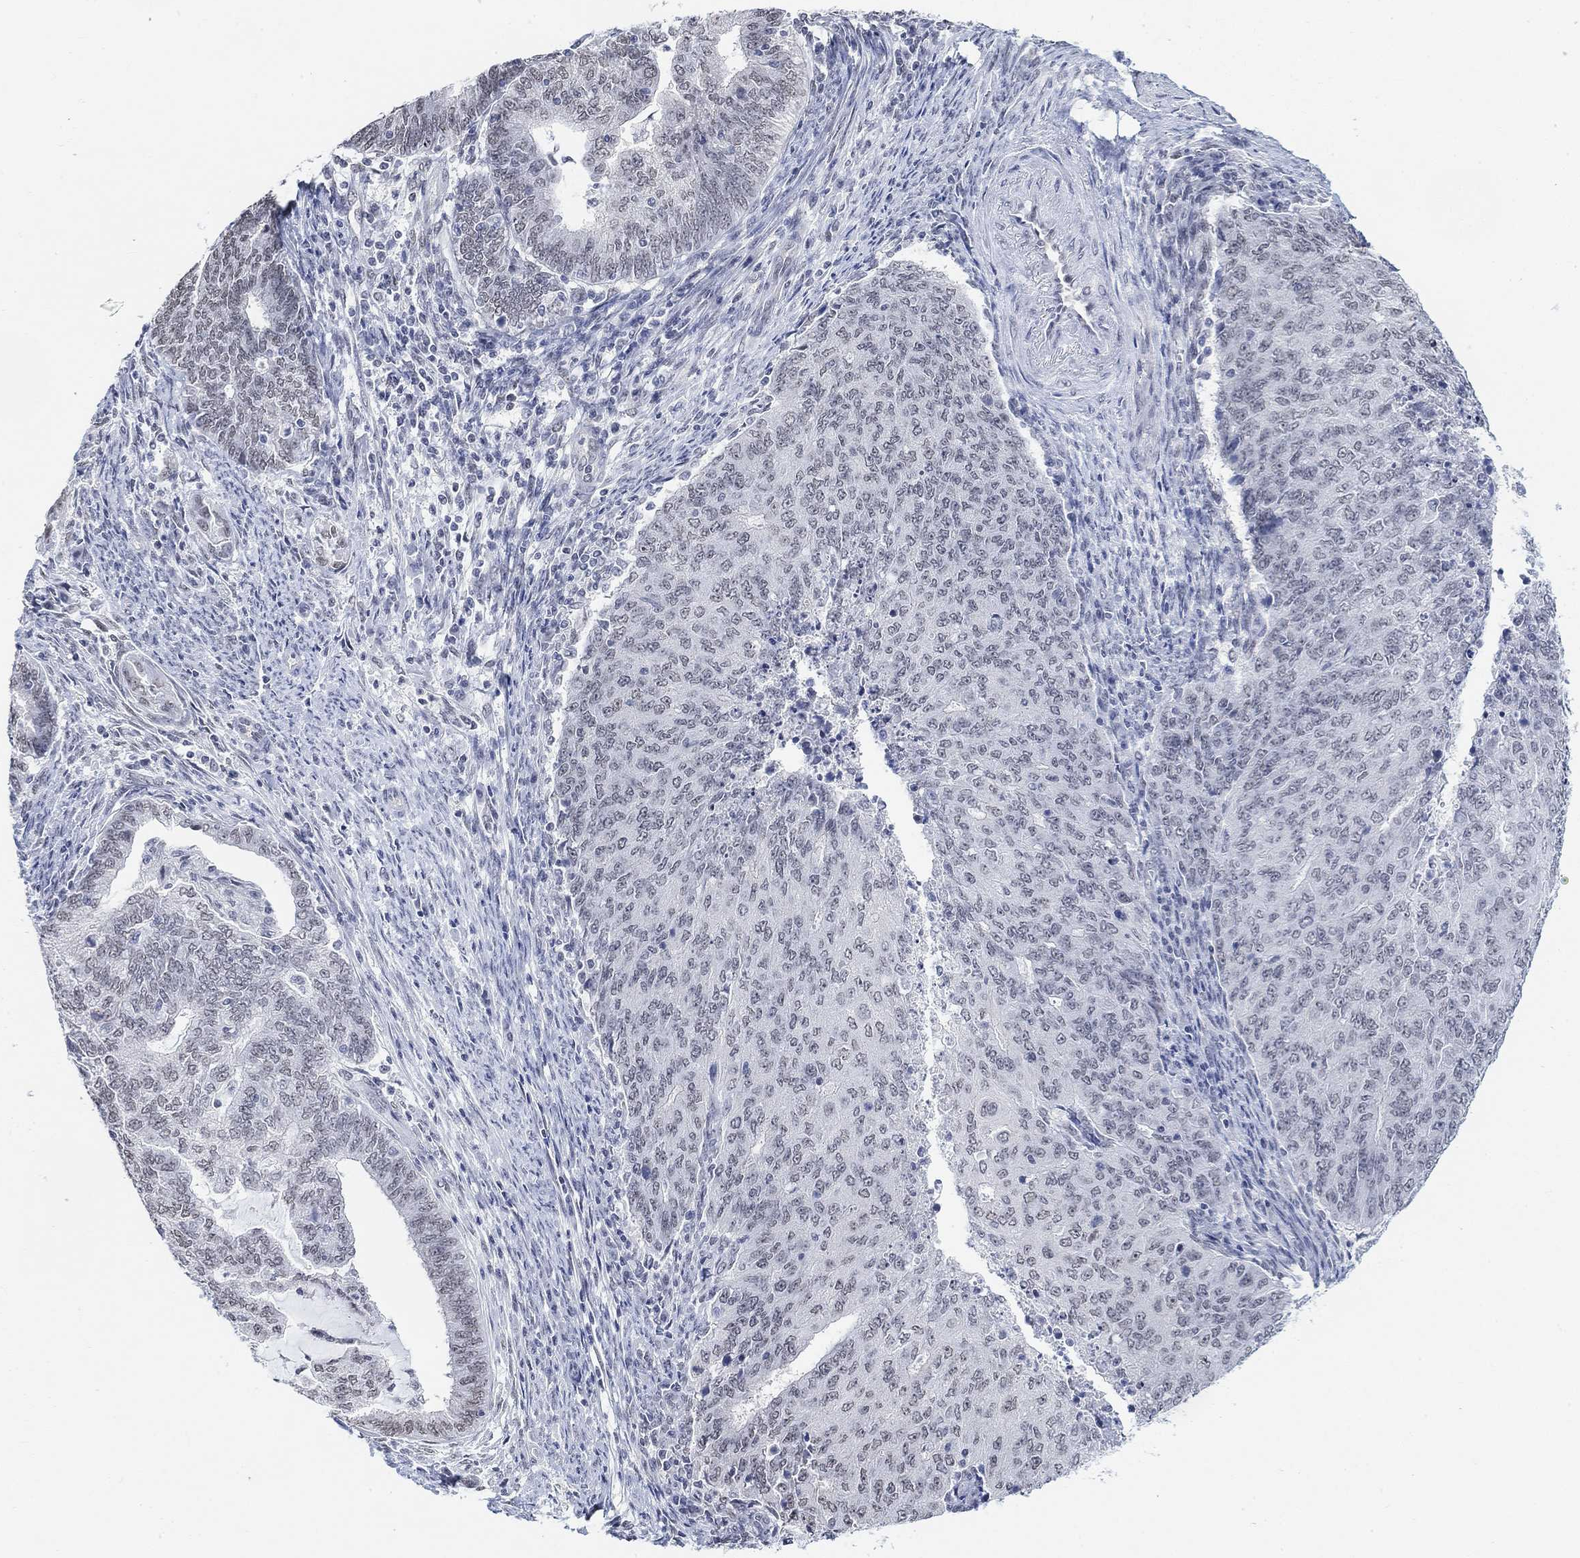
{"staining": {"intensity": "weak", "quantity": "<25%", "location": "nuclear"}, "tissue": "endometrial cancer", "cell_type": "Tumor cells", "image_type": "cancer", "snomed": [{"axis": "morphology", "description": "Adenocarcinoma, NOS"}, {"axis": "topography", "description": "Endometrium"}], "caption": "Protein analysis of endometrial cancer exhibits no significant expression in tumor cells.", "gene": "PURG", "patient": {"sex": "female", "age": 82}}